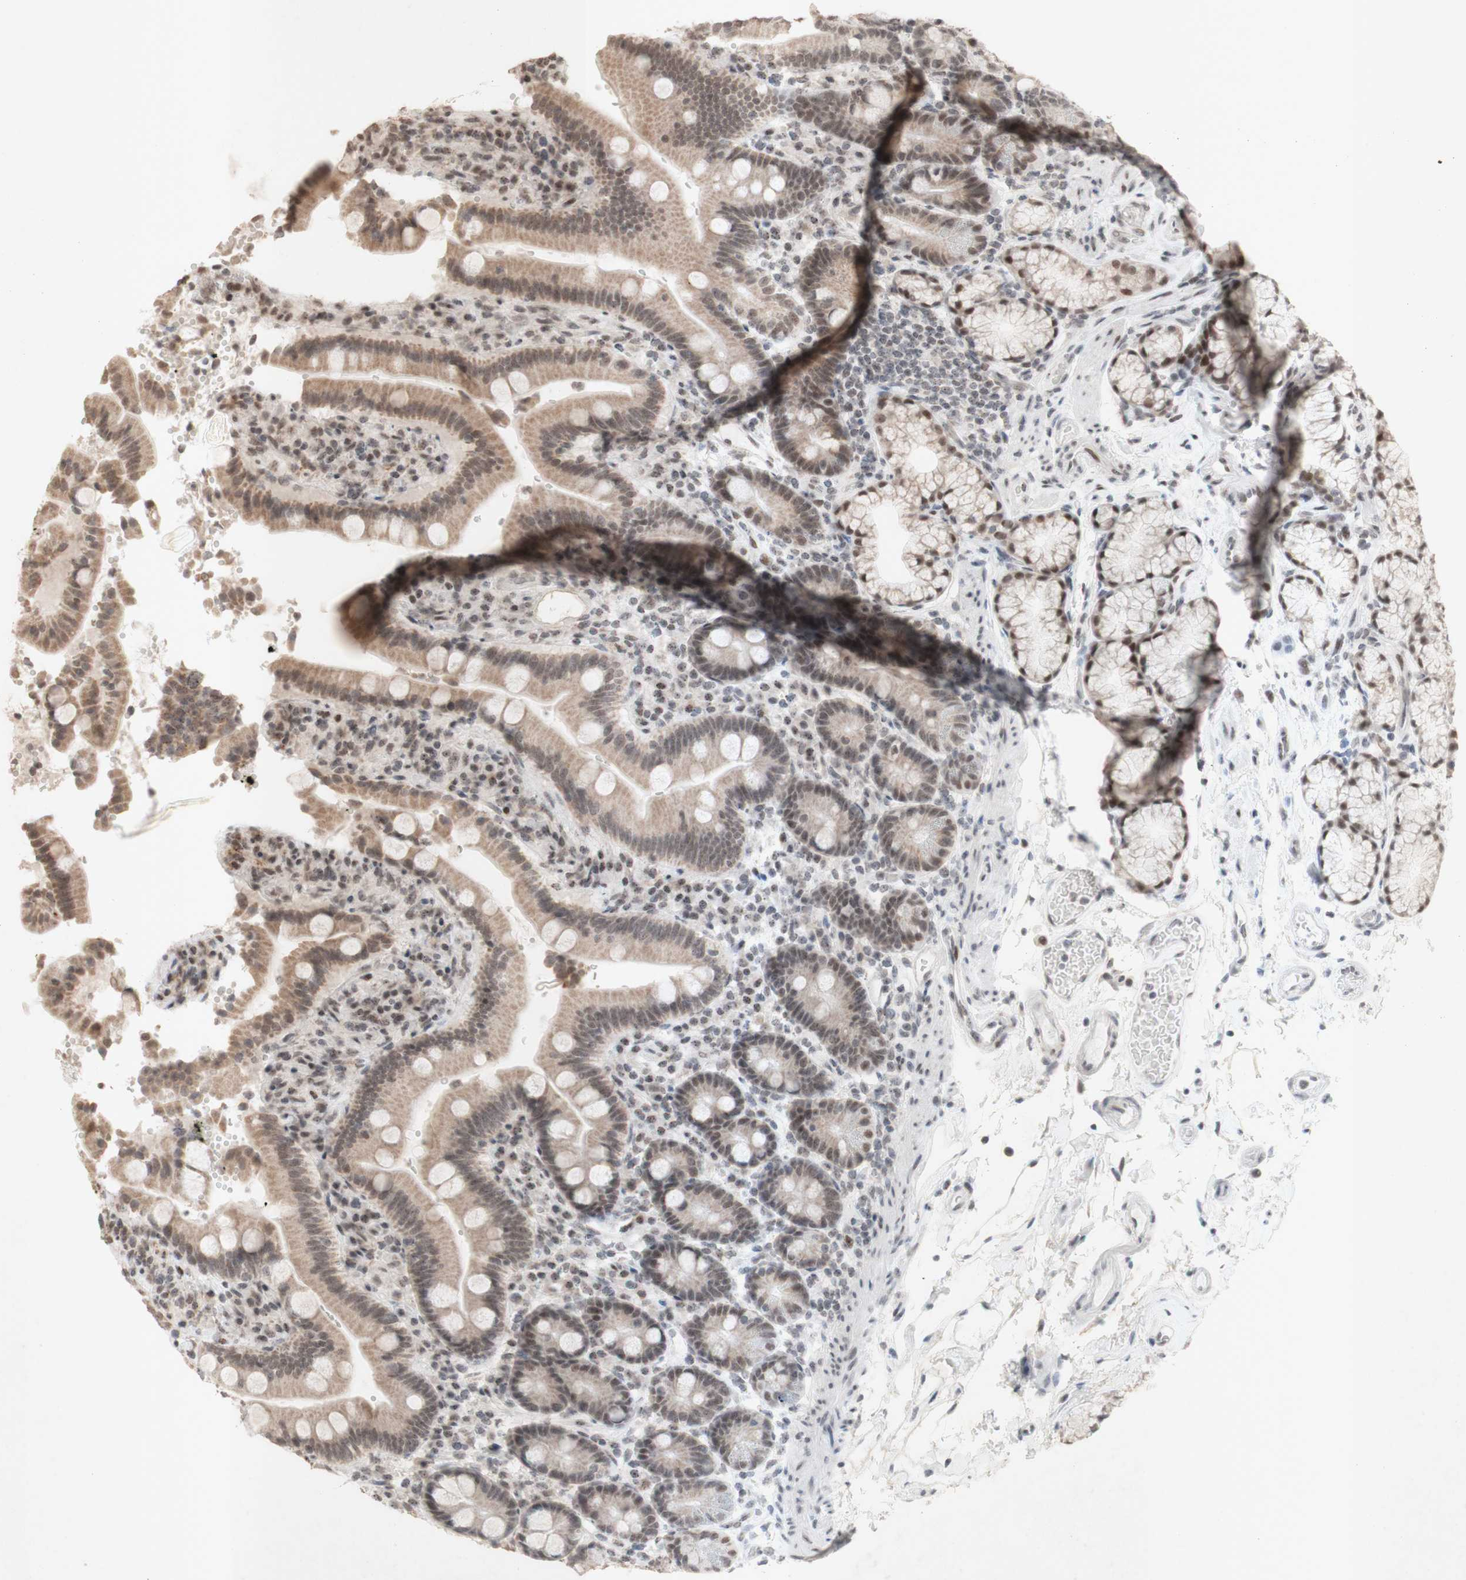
{"staining": {"intensity": "weak", "quantity": ">75%", "location": "cytoplasmic/membranous,nuclear"}, "tissue": "duodenum", "cell_type": "Glandular cells", "image_type": "normal", "snomed": [{"axis": "morphology", "description": "Normal tissue, NOS"}, {"axis": "topography", "description": "Small intestine, NOS"}], "caption": "Duodenum stained for a protein (brown) exhibits weak cytoplasmic/membranous,nuclear positive expression in about >75% of glandular cells.", "gene": "CENPB", "patient": {"sex": "female", "age": 71}}